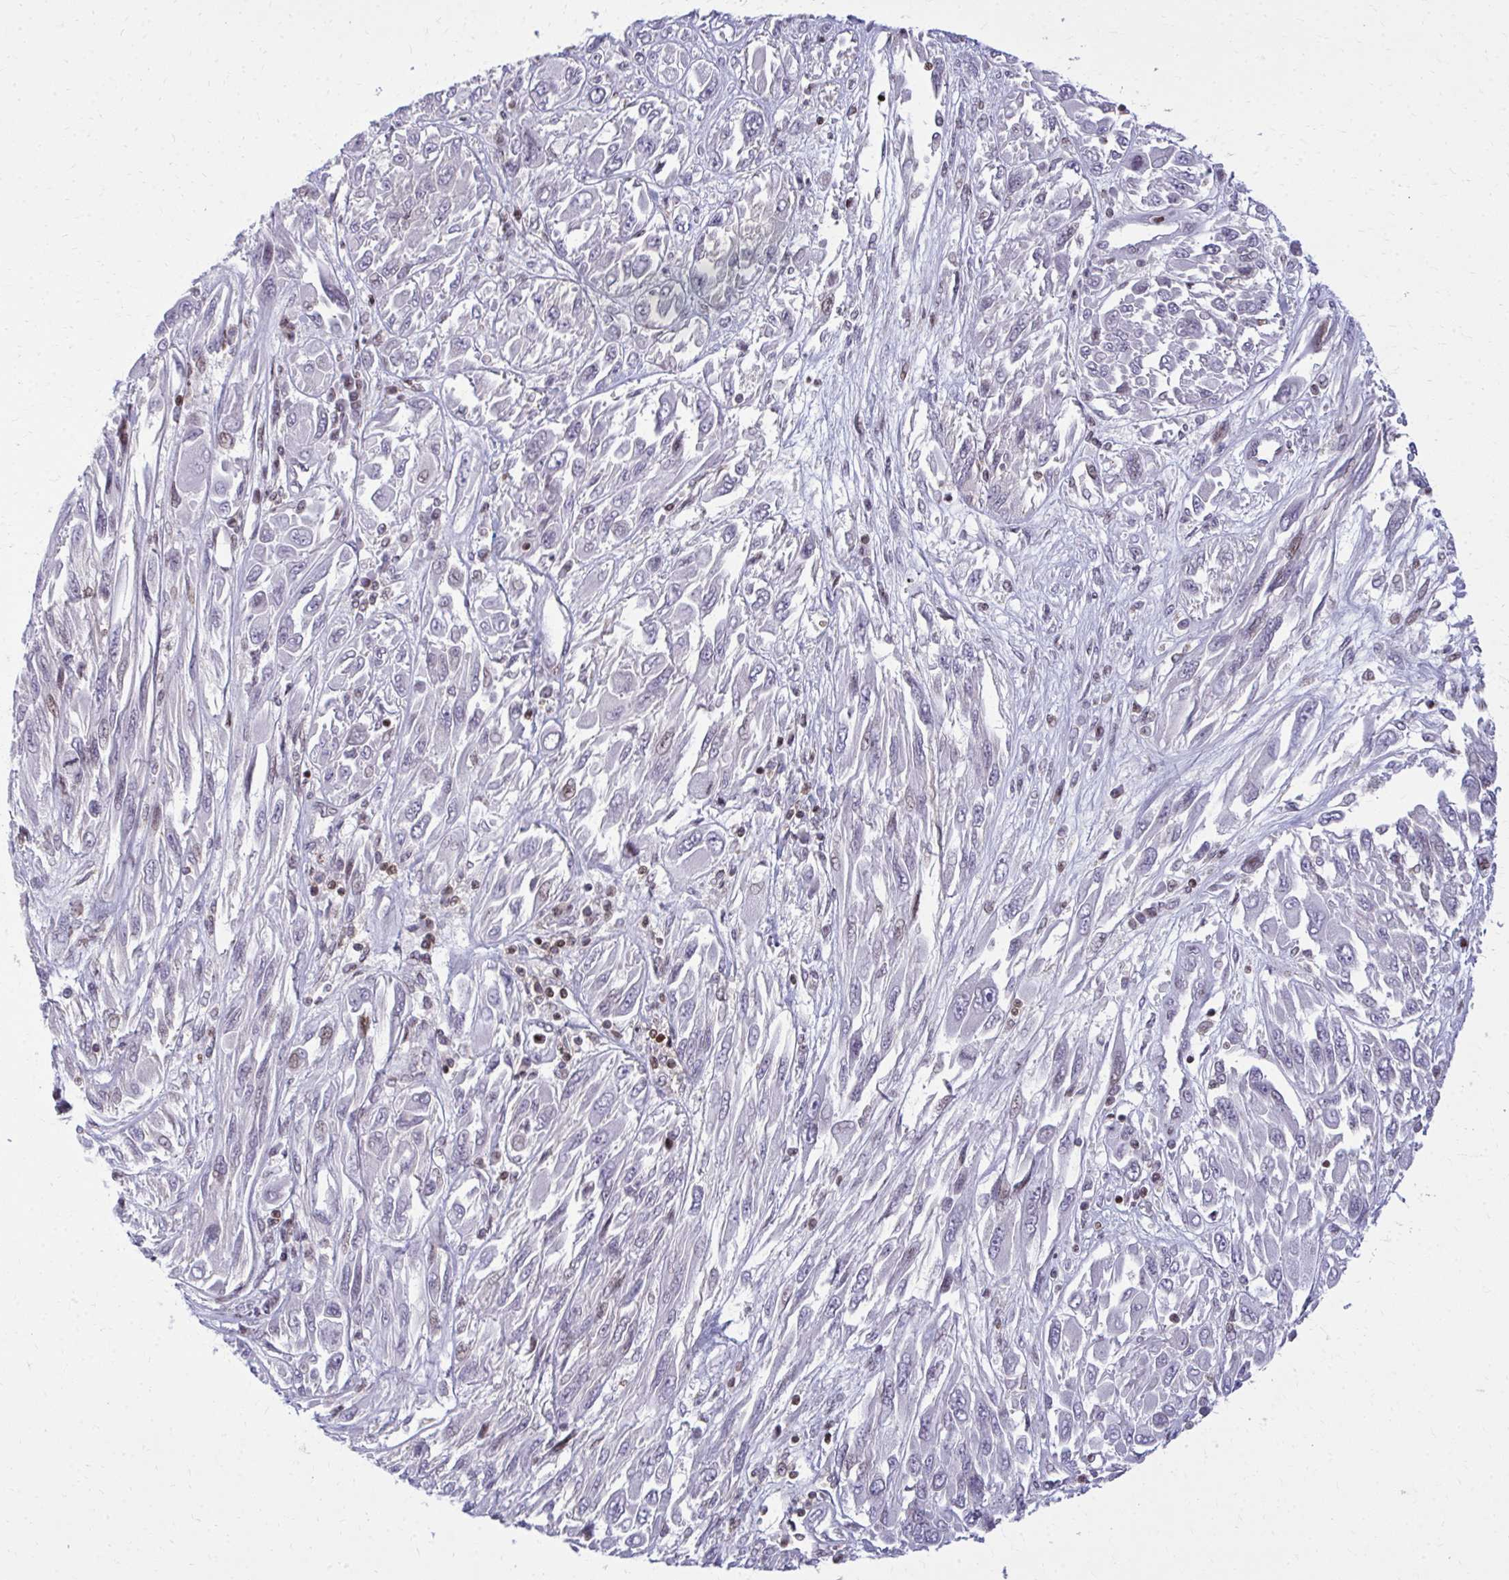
{"staining": {"intensity": "negative", "quantity": "none", "location": "none"}, "tissue": "melanoma", "cell_type": "Tumor cells", "image_type": "cancer", "snomed": [{"axis": "morphology", "description": "Malignant melanoma, NOS"}, {"axis": "topography", "description": "Skin"}], "caption": "Immunohistochemistry (IHC) of human malignant melanoma exhibits no staining in tumor cells. Brightfield microscopy of immunohistochemistry stained with DAB (3,3'-diaminobenzidine) (brown) and hematoxylin (blue), captured at high magnification.", "gene": "AP5M1", "patient": {"sex": "female", "age": 91}}